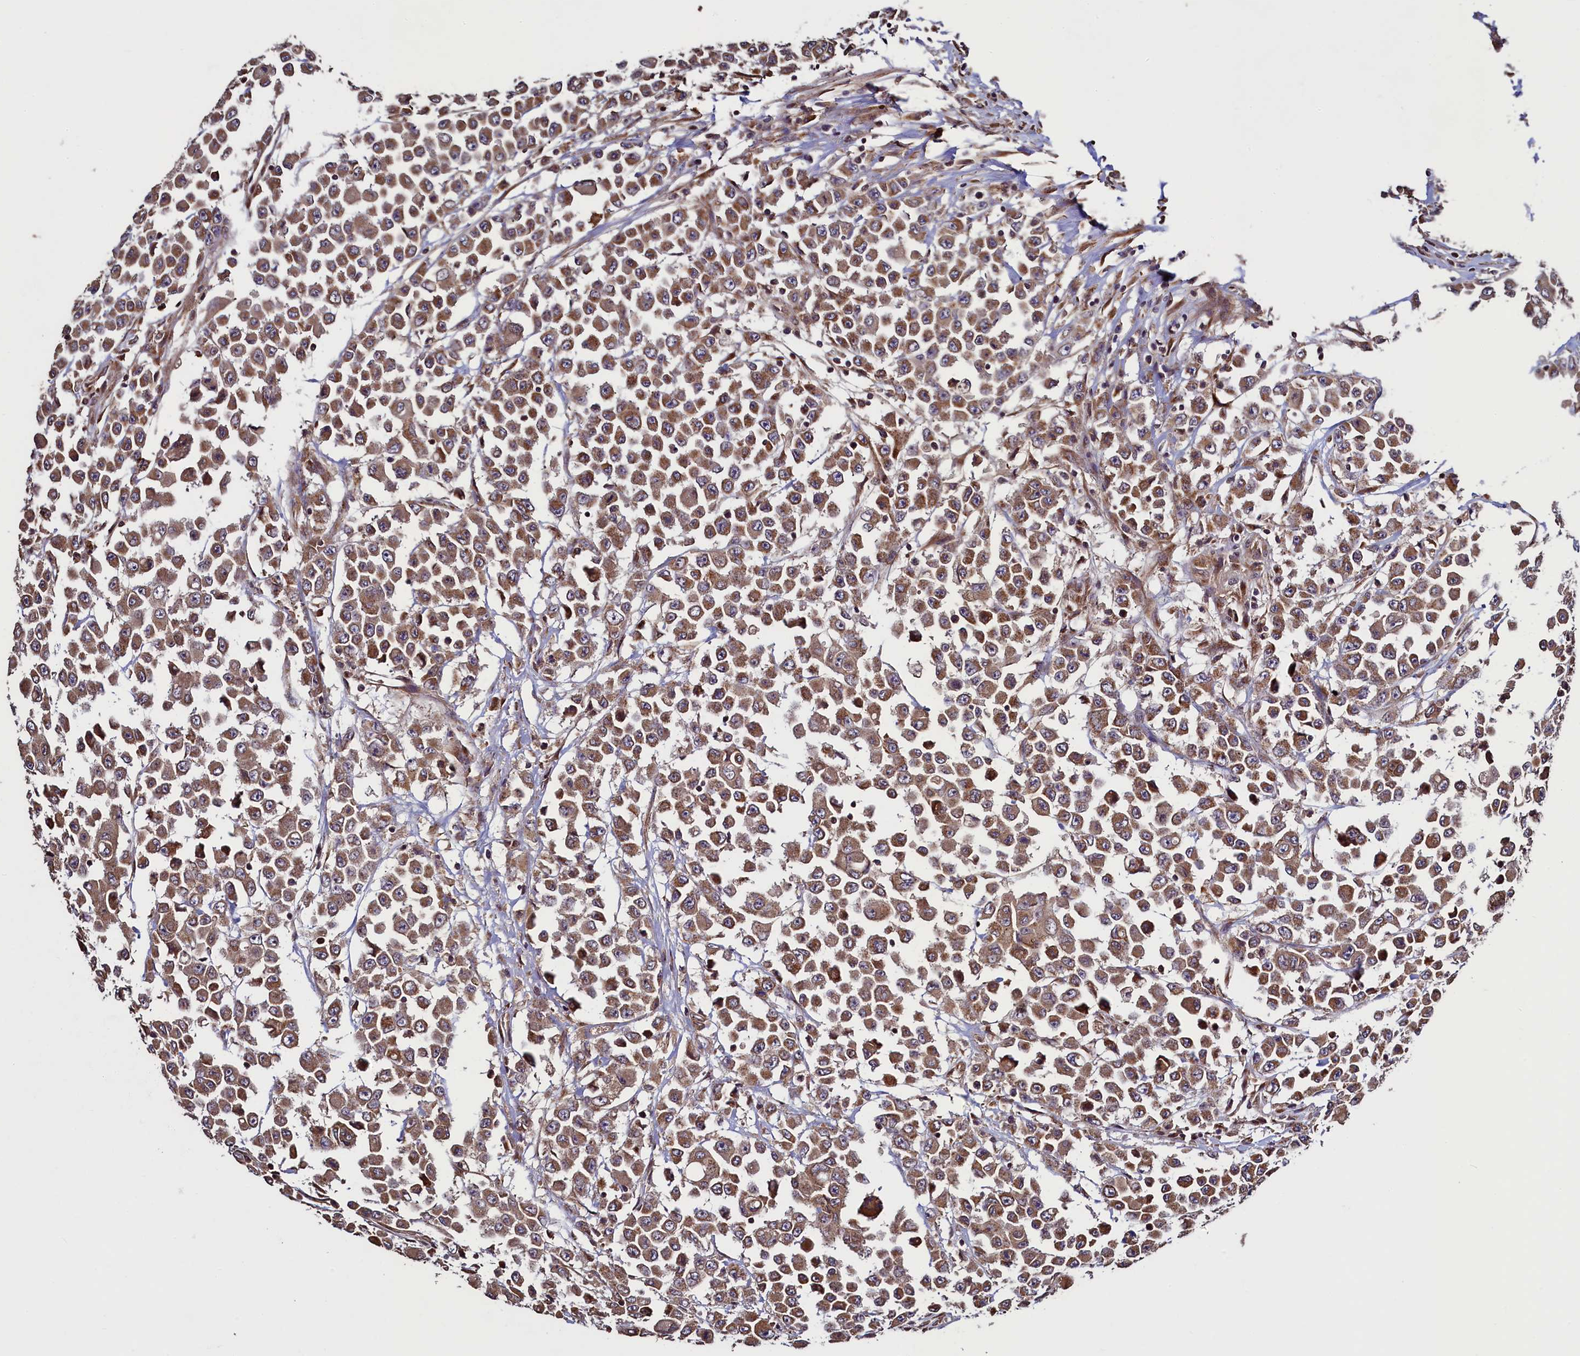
{"staining": {"intensity": "moderate", "quantity": ">75%", "location": "cytoplasmic/membranous"}, "tissue": "colorectal cancer", "cell_type": "Tumor cells", "image_type": "cancer", "snomed": [{"axis": "morphology", "description": "Adenocarcinoma, NOS"}, {"axis": "topography", "description": "Colon"}], "caption": "Colorectal cancer (adenocarcinoma) stained with a protein marker reveals moderate staining in tumor cells.", "gene": "RBFA", "patient": {"sex": "male", "age": 51}}